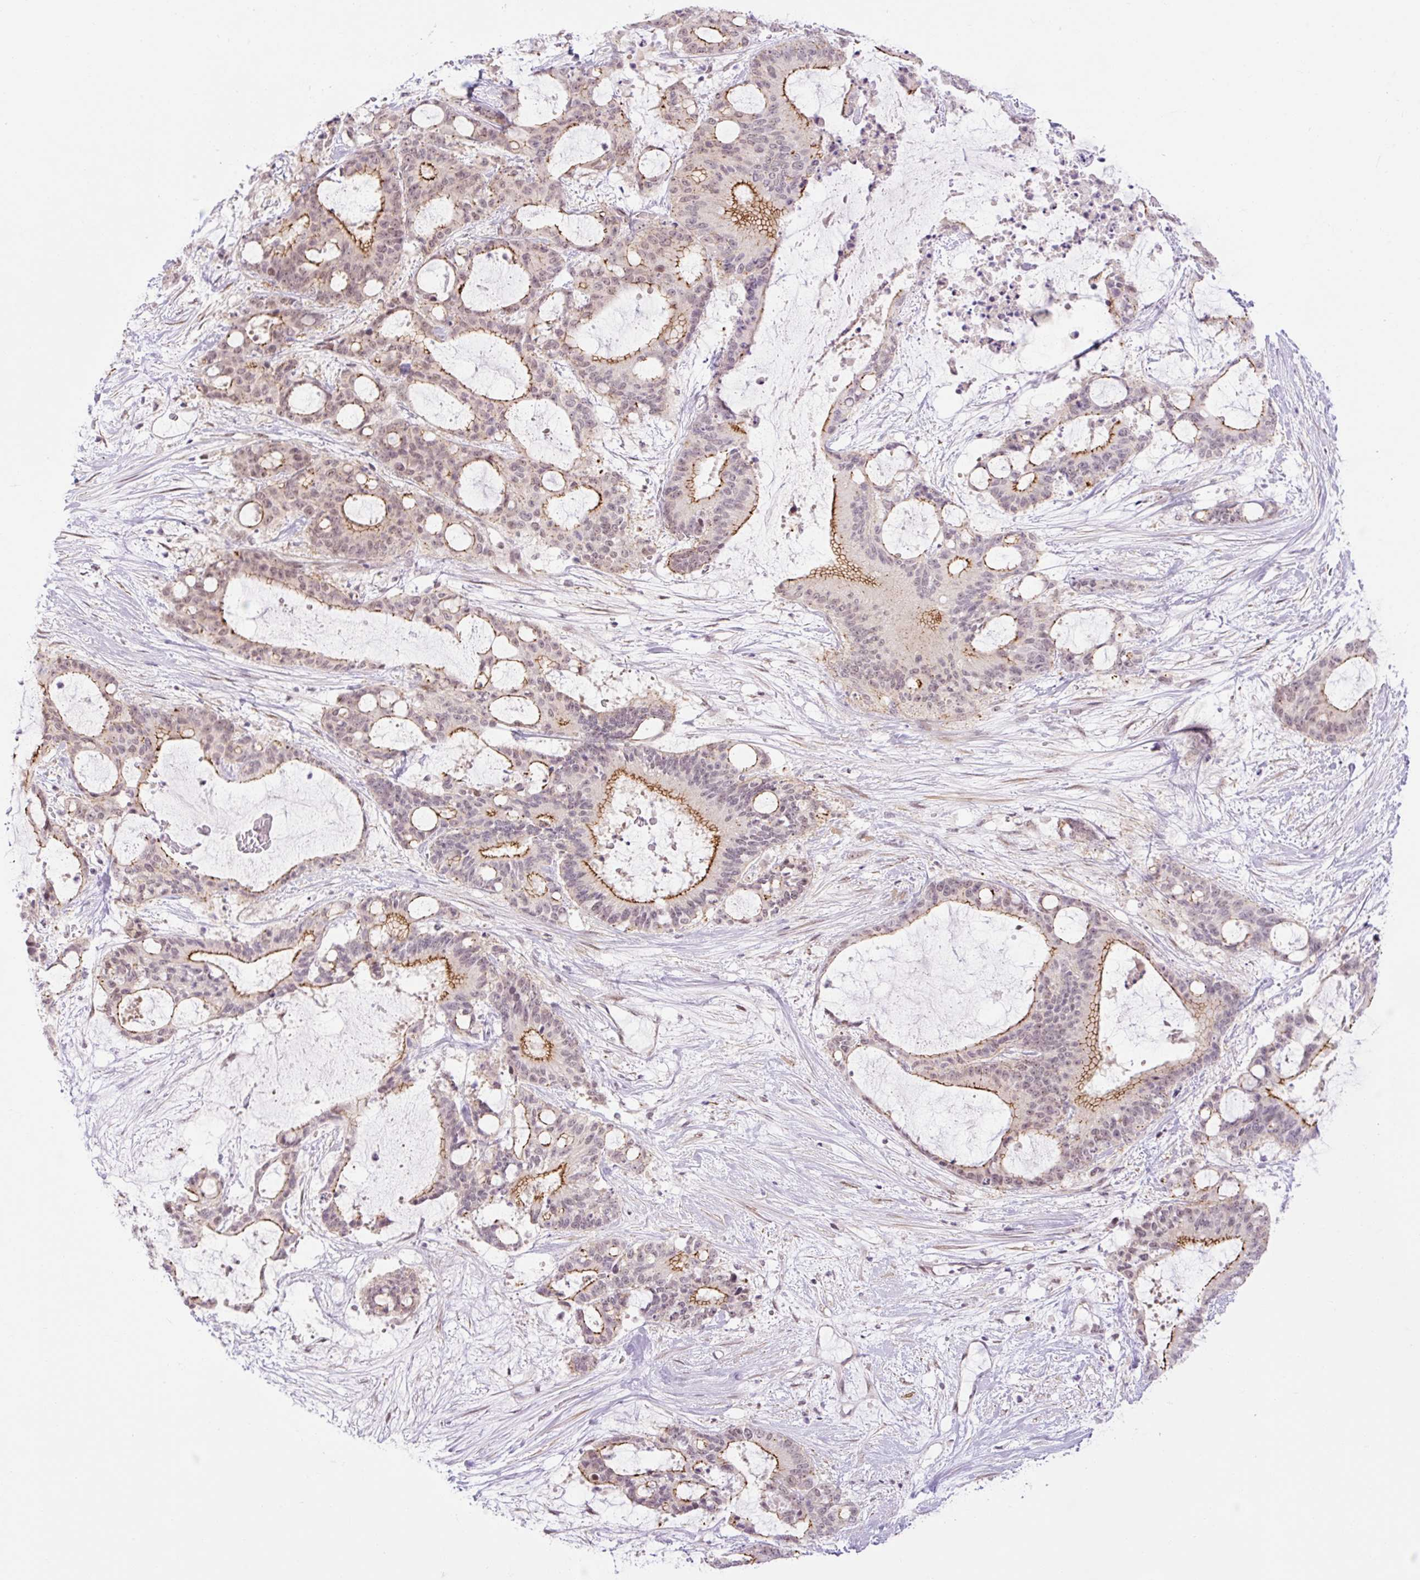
{"staining": {"intensity": "strong", "quantity": "25%-75%", "location": "cytoplasmic/membranous,nuclear"}, "tissue": "liver cancer", "cell_type": "Tumor cells", "image_type": "cancer", "snomed": [{"axis": "morphology", "description": "Normal tissue, NOS"}, {"axis": "morphology", "description": "Cholangiocarcinoma"}, {"axis": "topography", "description": "Liver"}, {"axis": "topography", "description": "Peripheral nerve tissue"}], "caption": "DAB (3,3'-diaminobenzidine) immunohistochemical staining of liver cholangiocarcinoma displays strong cytoplasmic/membranous and nuclear protein expression in about 25%-75% of tumor cells. (brown staining indicates protein expression, while blue staining denotes nuclei).", "gene": "ICE1", "patient": {"sex": "female", "age": 73}}